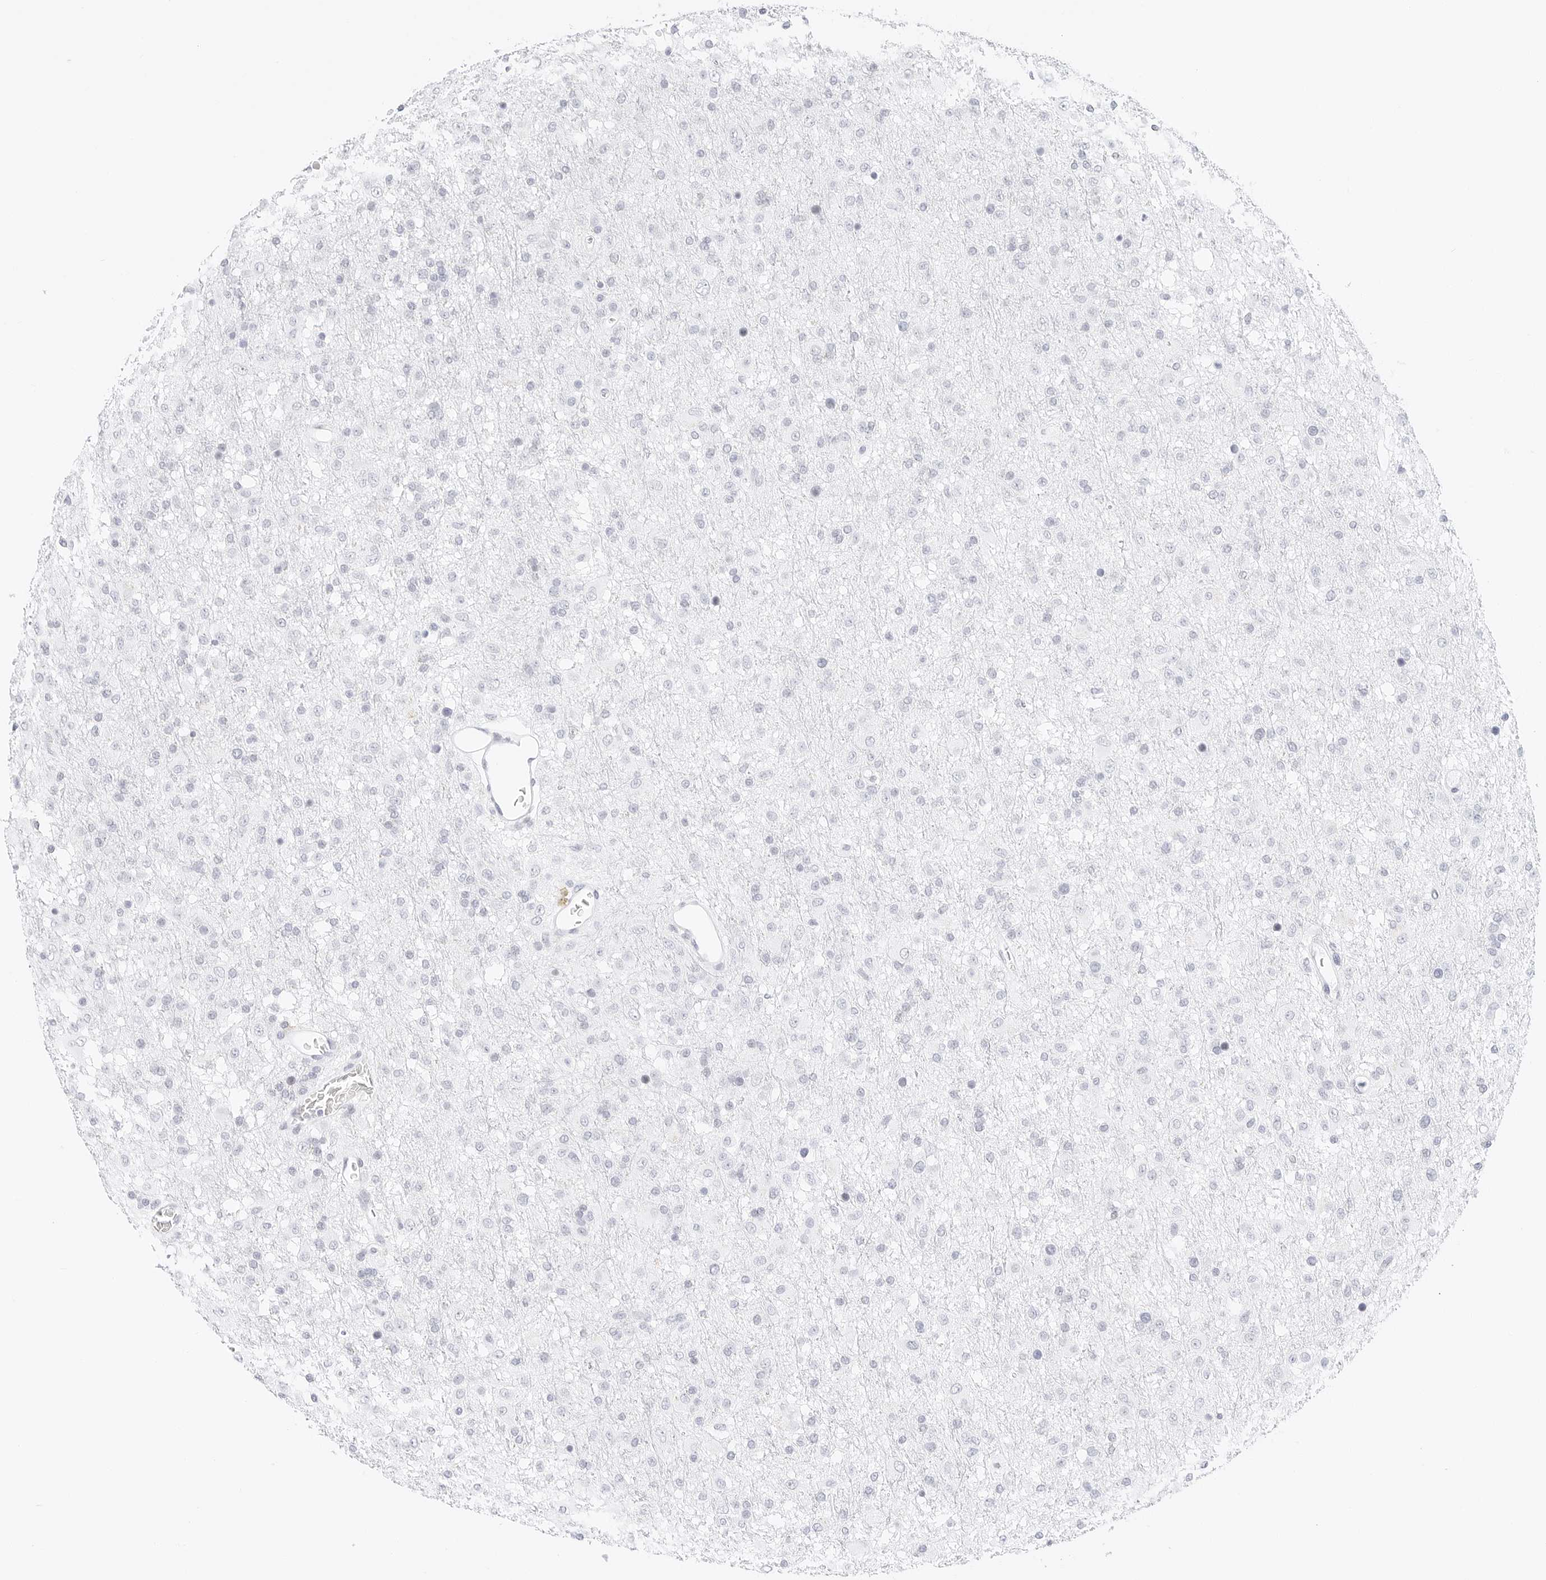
{"staining": {"intensity": "negative", "quantity": "none", "location": "none"}, "tissue": "glioma", "cell_type": "Tumor cells", "image_type": "cancer", "snomed": [{"axis": "morphology", "description": "Glioma, malignant, Low grade"}, {"axis": "topography", "description": "Brain"}], "caption": "An immunohistochemistry (IHC) micrograph of glioma is shown. There is no staining in tumor cells of glioma. (Stains: DAB (3,3'-diaminobenzidine) immunohistochemistry (IHC) with hematoxylin counter stain, Microscopy: brightfield microscopy at high magnification).", "gene": "CDH1", "patient": {"sex": "male", "age": 65}}